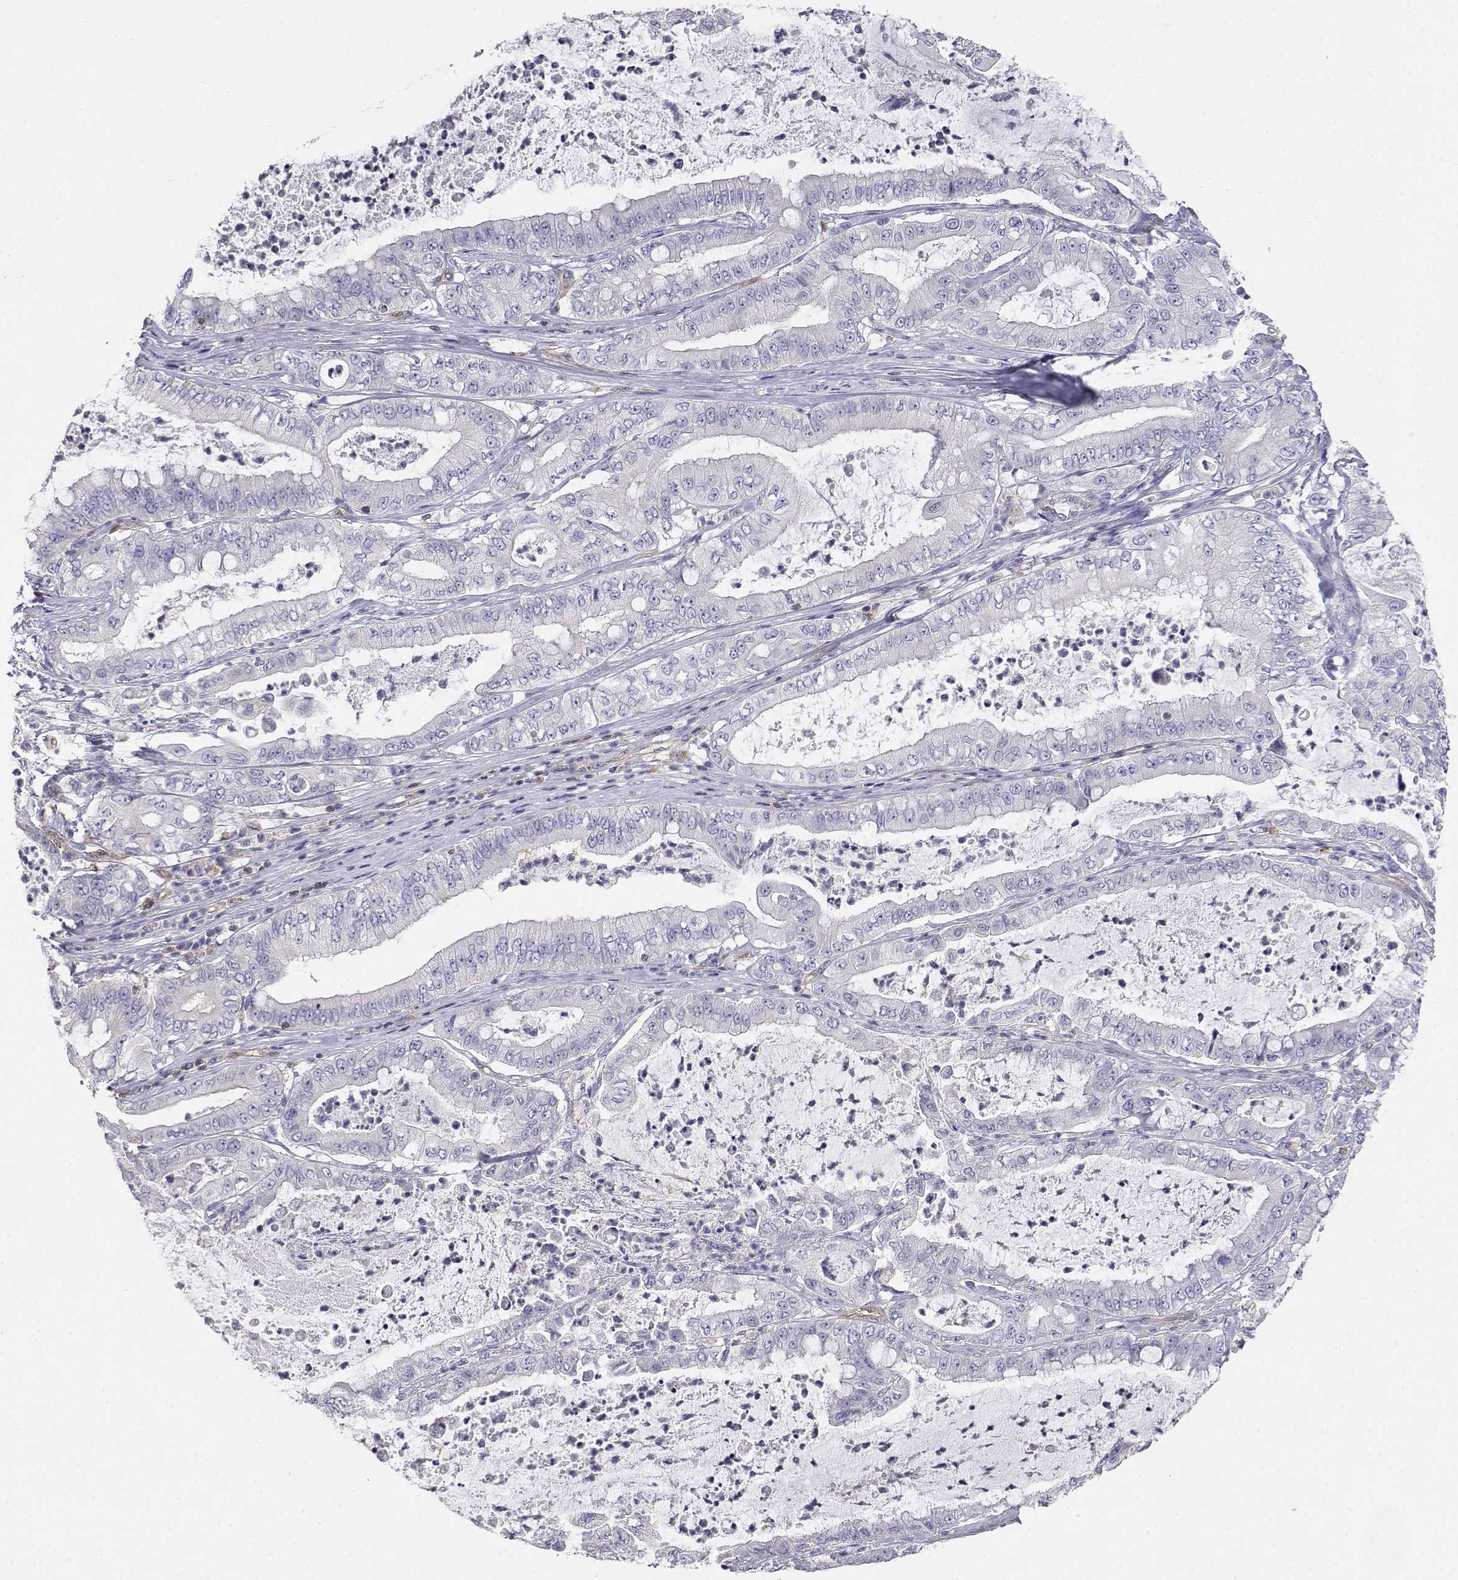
{"staining": {"intensity": "negative", "quantity": "none", "location": "none"}, "tissue": "pancreatic cancer", "cell_type": "Tumor cells", "image_type": "cancer", "snomed": [{"axis": "morphology", "description": "Adenocarcinoma, NOS"}, {"axis": "topography", "description": "Pancreas"}], "caption": "IHC micrograph of human pancreatic cancer (adenocarcinoma) stained for a protein (brown), which exhibits no expression in tumor cells.", "gene": "ADA", "patient": {"sex": "male", "age": 71}}